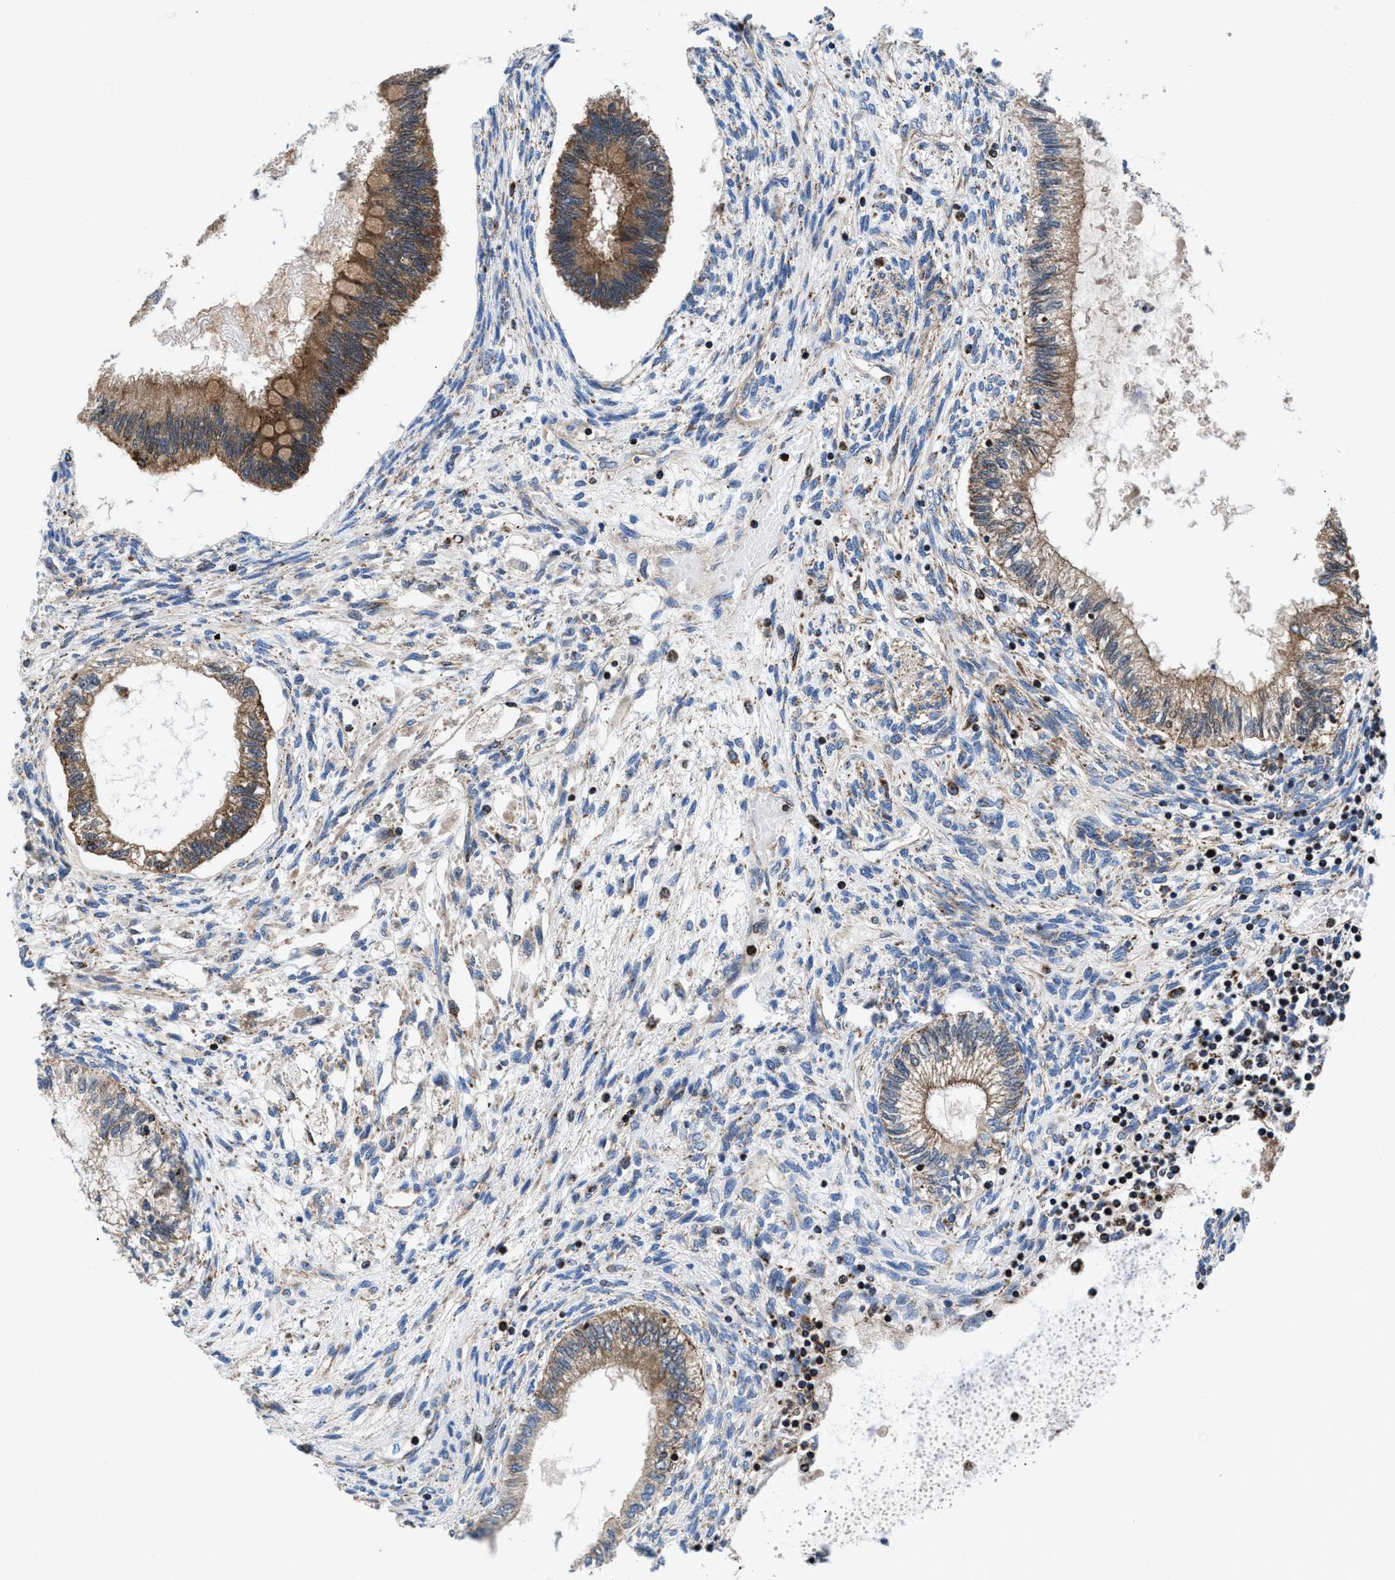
{"staining": {"intensity": "moderate", "quantity": ">75%", "location": "cytoplasmic/membranous"}, "tissue": "testis cancer", "cell_type": "Tumor cells", "image_type": "cancer", "snomed": [{"axis": "morphology", "description": "Seminoma, NOS"}, {"axis": "topography", "description": "Testis"}], "caption": "IHC histopathology image of testis cancer (seminoma) stained for a protein (brown), which shows medium levels of moderate cytoplasmic/membranous staining in about >75% of tumor cells.", "gene": "PRR15L", "patient": {"sex": "male", "age": 28}}